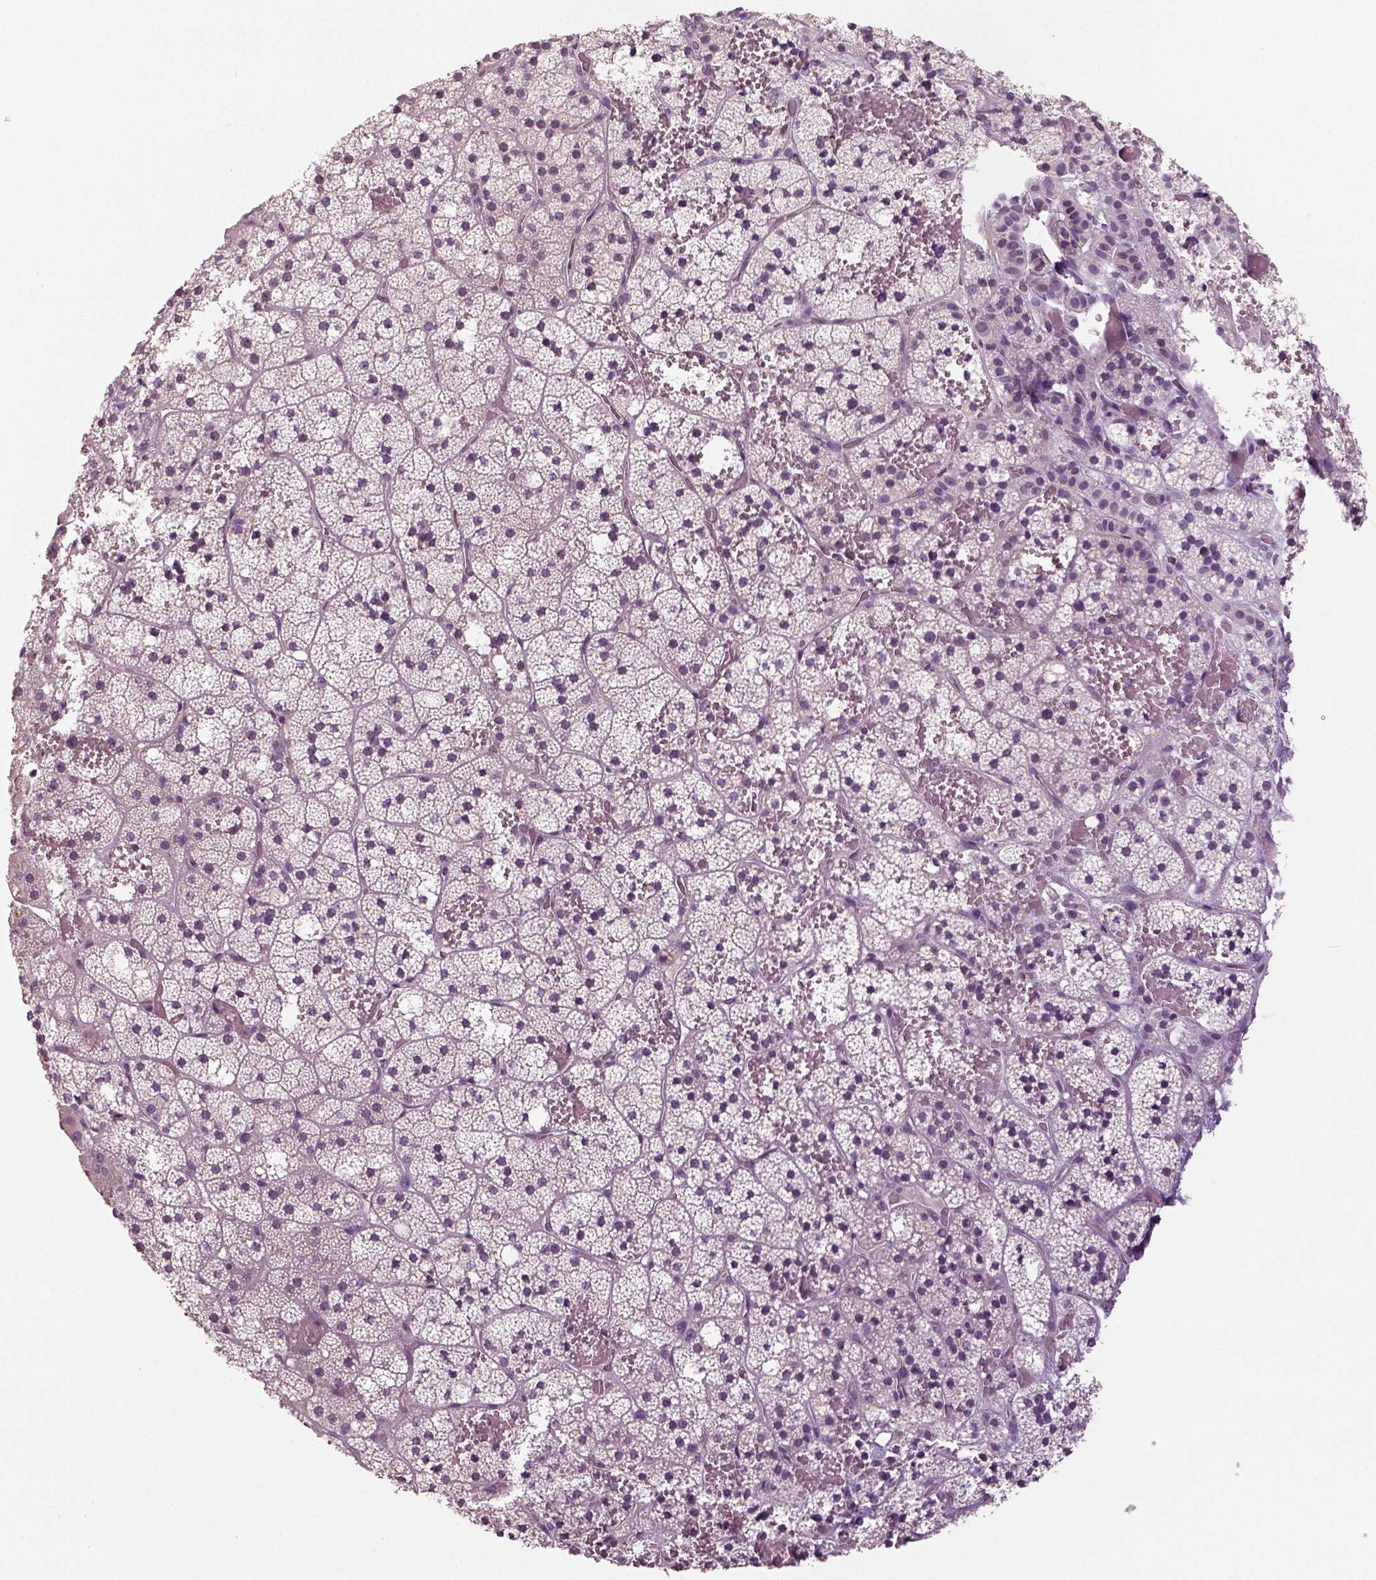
{"staining": {"intensity": "negative", "quantity": "none", "location": "none"}, "tissue": "adrenal gland", "cell_type": "Glandular cells", "image_type": "normal", "snomed": [{"axis": "morphology", "description": "Normal tissue, NOS"}, {"axis": "topography", "description": "Adrenal gland"}], "caption": "A micrograph of human adrenal gland is negative for staining in glandular cells. (DAB immunohistochemistry (IHC) visualized using brightfield microscopy, high magnification).", "gene": "NECAB1", "patient": {"sex": "male", "age": 53}}